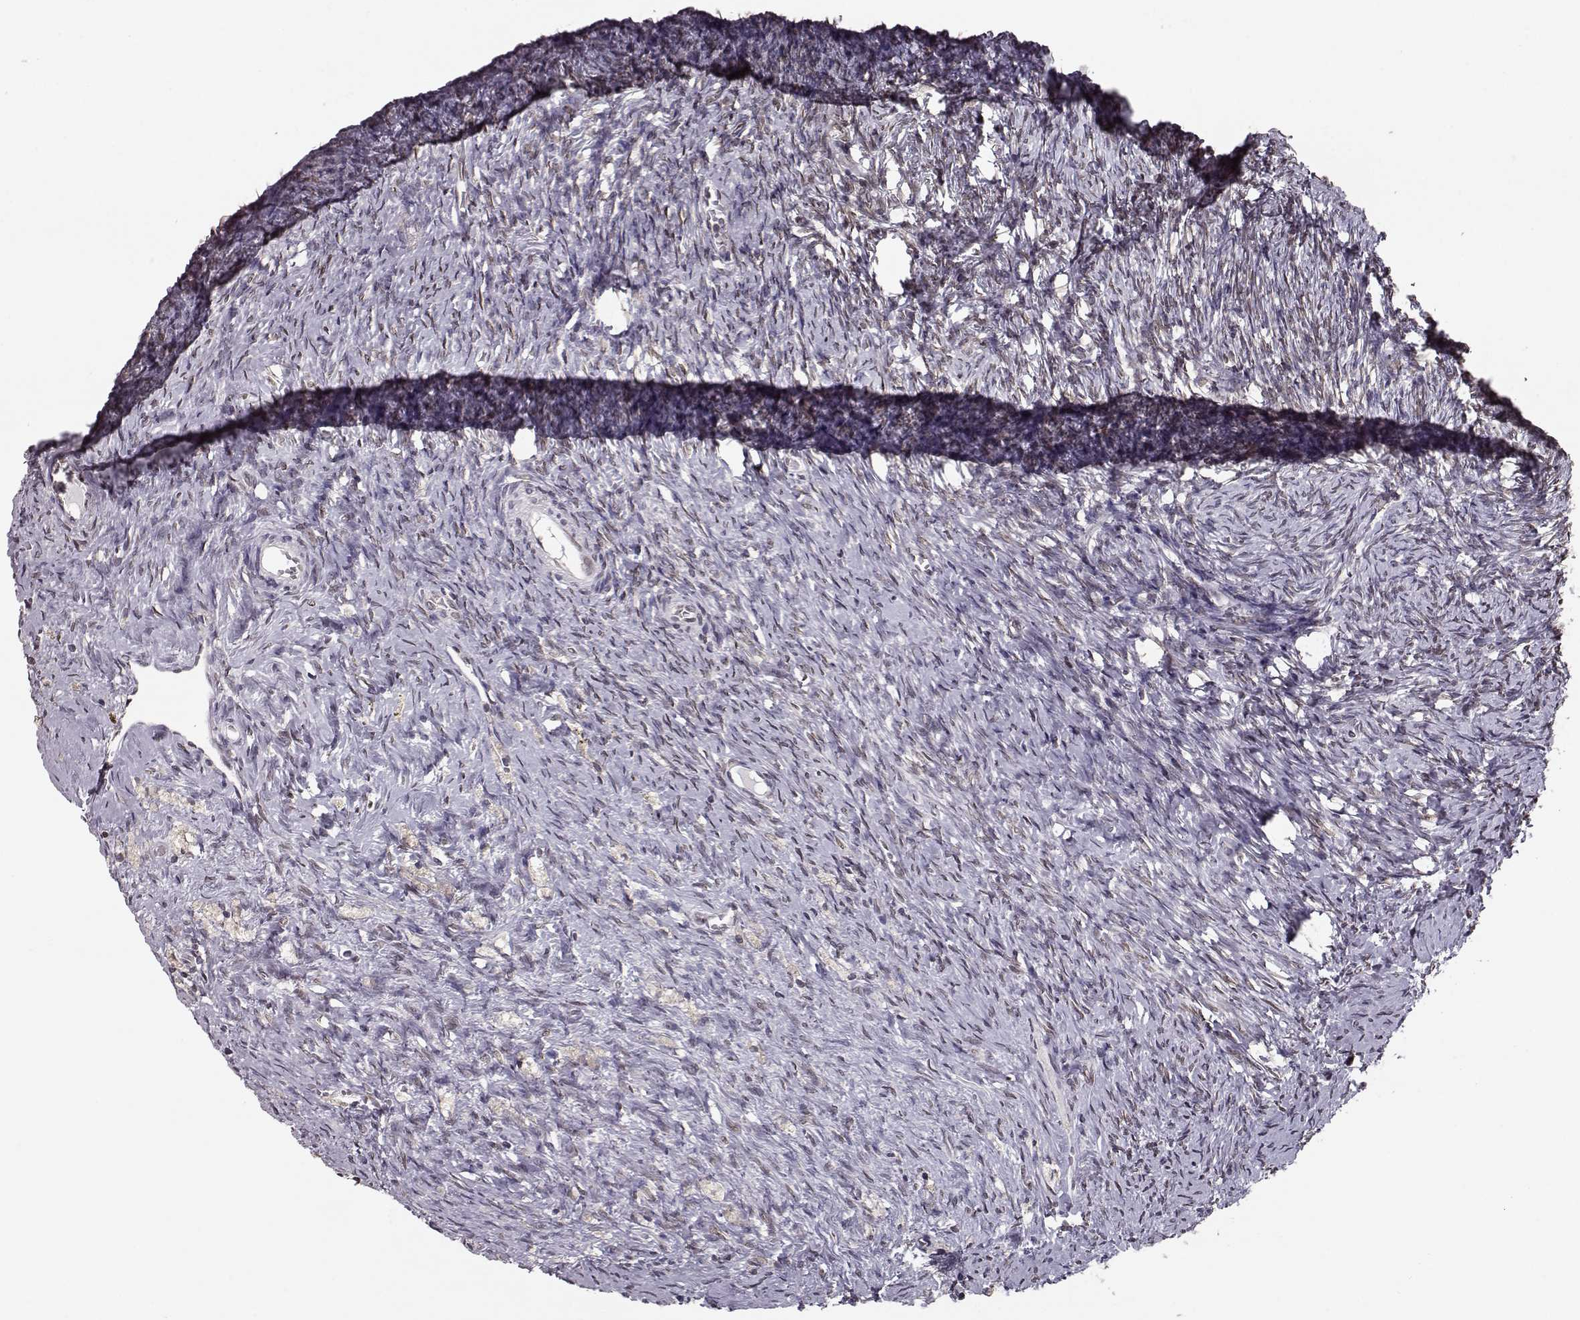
{"staining": {"intensity": "moderate", "quantity": ">75%", "location": "cytoplasmic/membranous,nuclear"}, "tissue": "ovary", "cell_type": "Follicle cells", "image_type": "normal", "snomed": [{"axis": "morphology", "description": "Normal tissue, NOS"}, {"axis": "topography", "description": "Ovary"}], "caption": "Immunohistochemical staining of benign human ovary exhibits >75% levels of moderate cytoplasmic/membranous,nuclear protein expression in about >75% of follicle cells. The protein is shown in brown color, while the nuclei are stained blue.", "gene": "NUP37", "patient": {"sex": "female", "age": 39}}